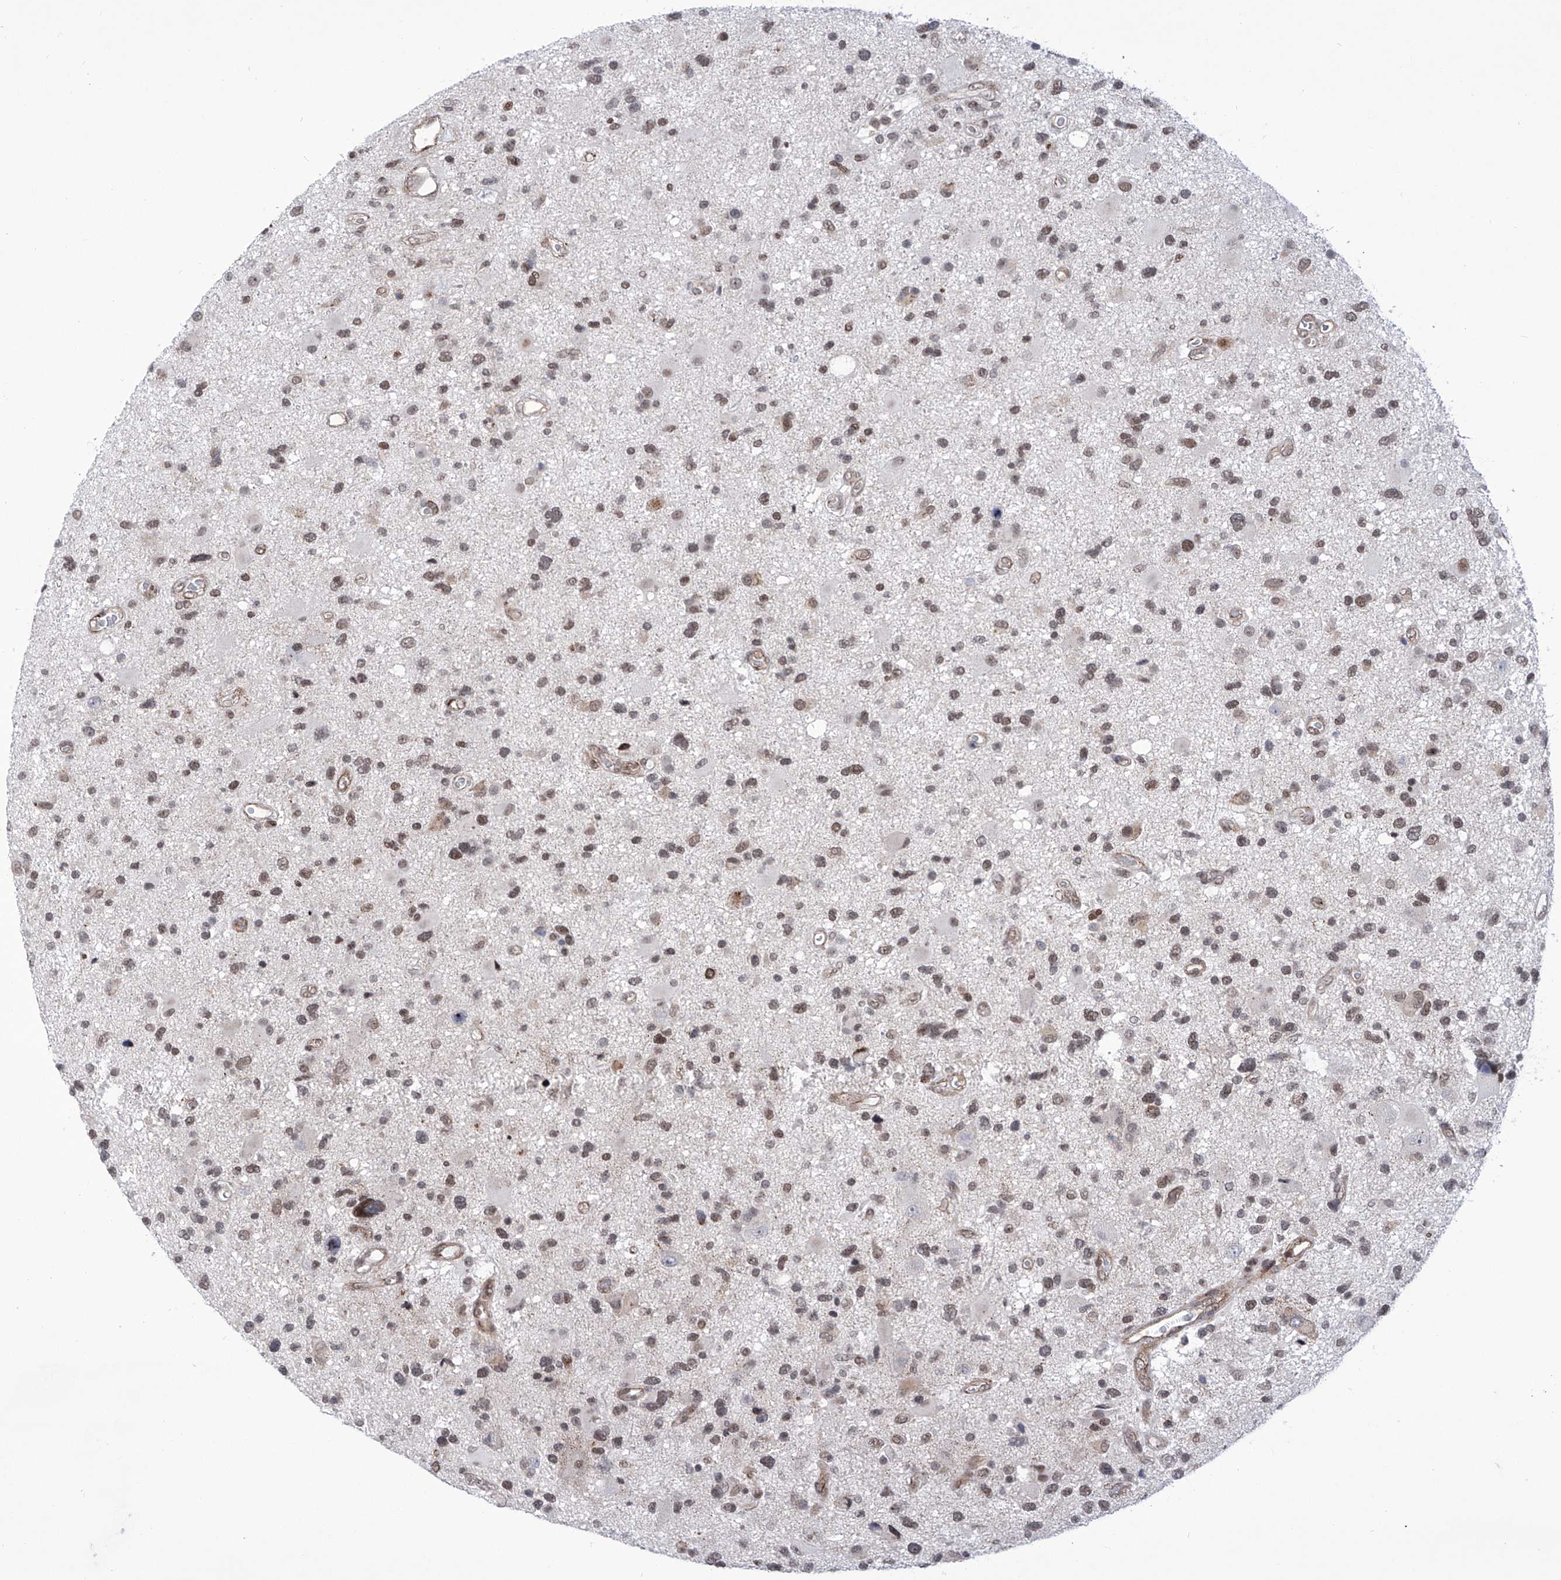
{"staining": {"intensity": "moderate", "quantity": "25%-75%", "location": "nuclear"}, "tissue": "glioma", "cell_type": "Tumor cells", "image_type": "cancer", "snomed": [{"axis": "morphology", "description": "Glioma, malignant, High grade"}, {"axis": "topography", "description": "Brain"}], "caption": "There is medium levels of moderate nuclear expression in tumor cells of malignant glioma (high-grade), as demonstrated by immunohistochemical staining (brown color).", "gene": "CEP290", "patient": {"sex": "male", "age": 33}}